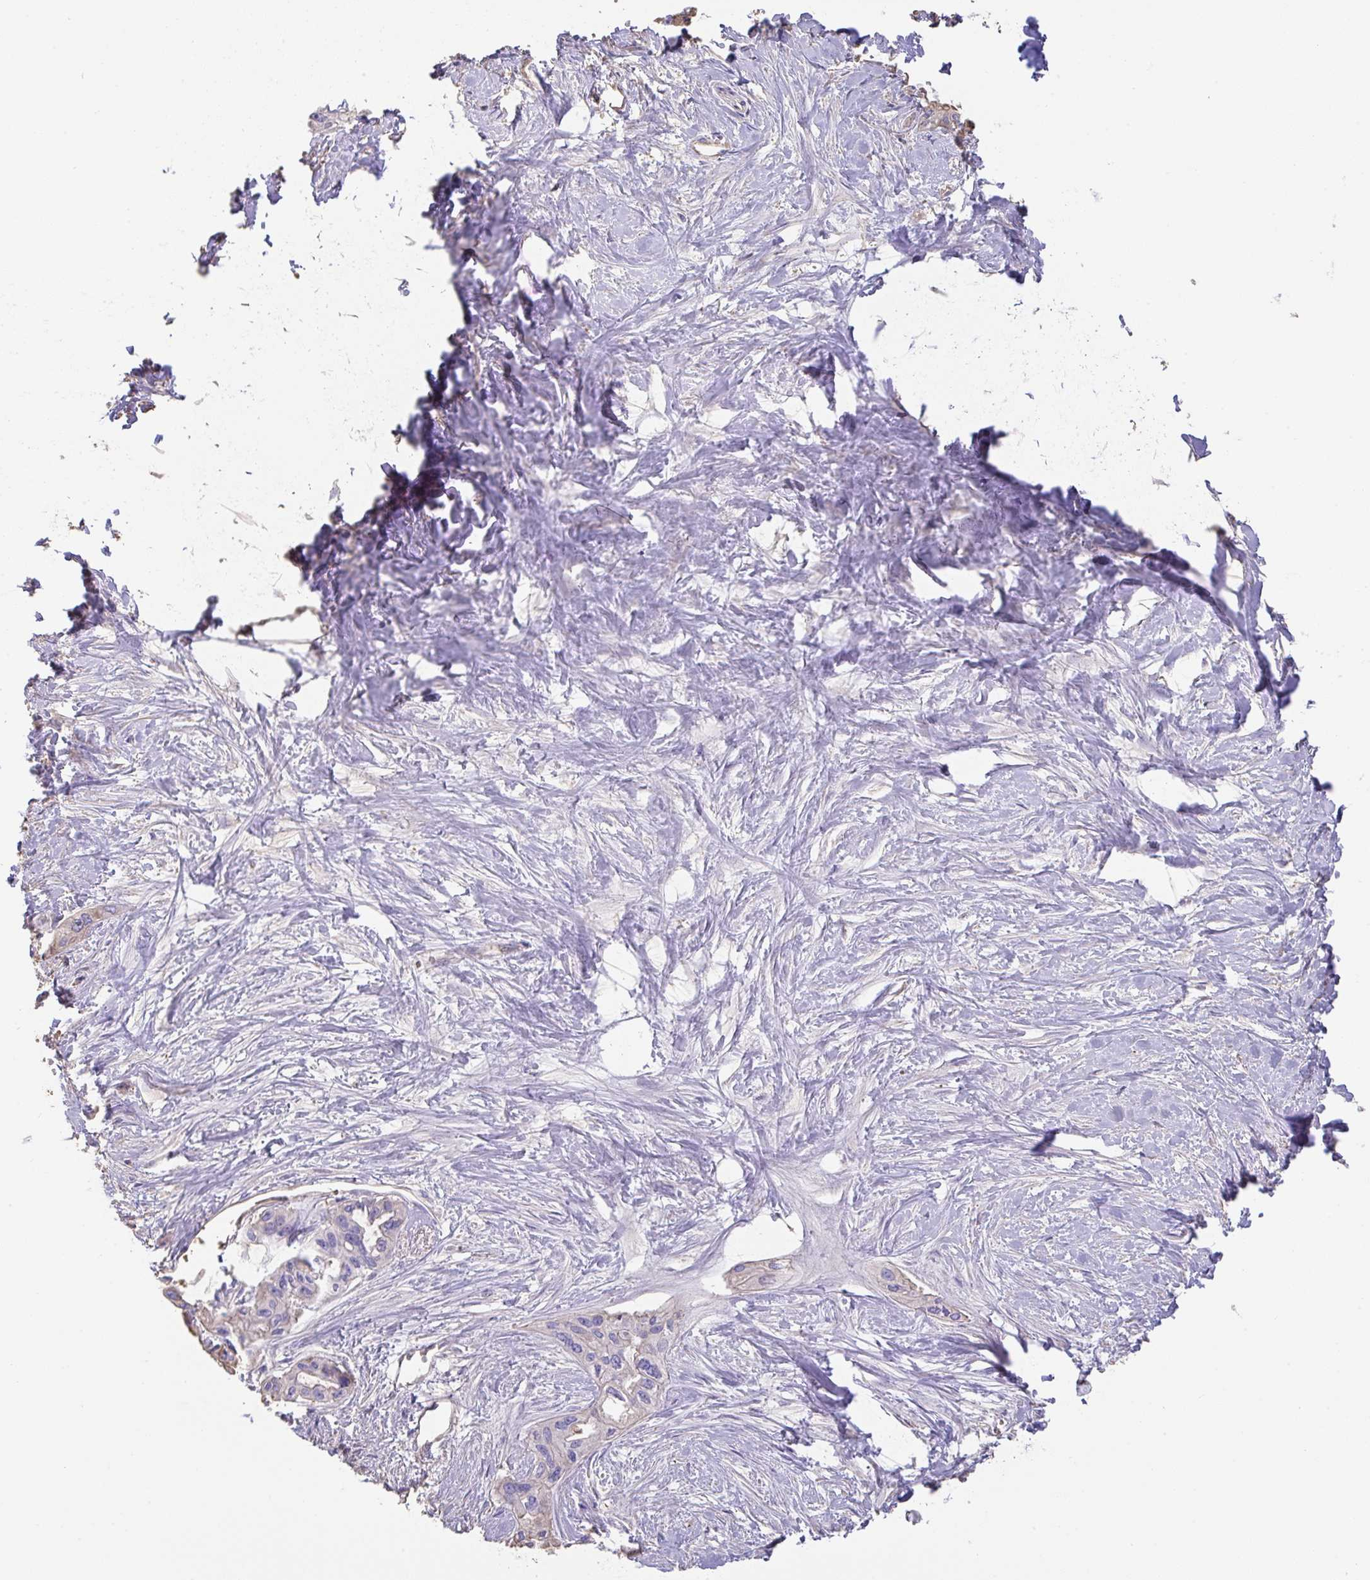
{"staining": {"intensity": "negative", "quantity": "none", "location": "none"}, "tissue": "pancreatic cancer", "cell_type": "Tumor cells", "image_type": "cancer", "snomed": [{"axis": "morphology", "description": "Adenocarcinoma, NOS"}, {"axis": "topography", "description": "Pancreas"}], "caption": "Tumor cells show no significant protein staining in pancreatic cancer (adenocarcinoma).", "gene": "HOXC12", "patient": {"sex": "female", "age": 50}}